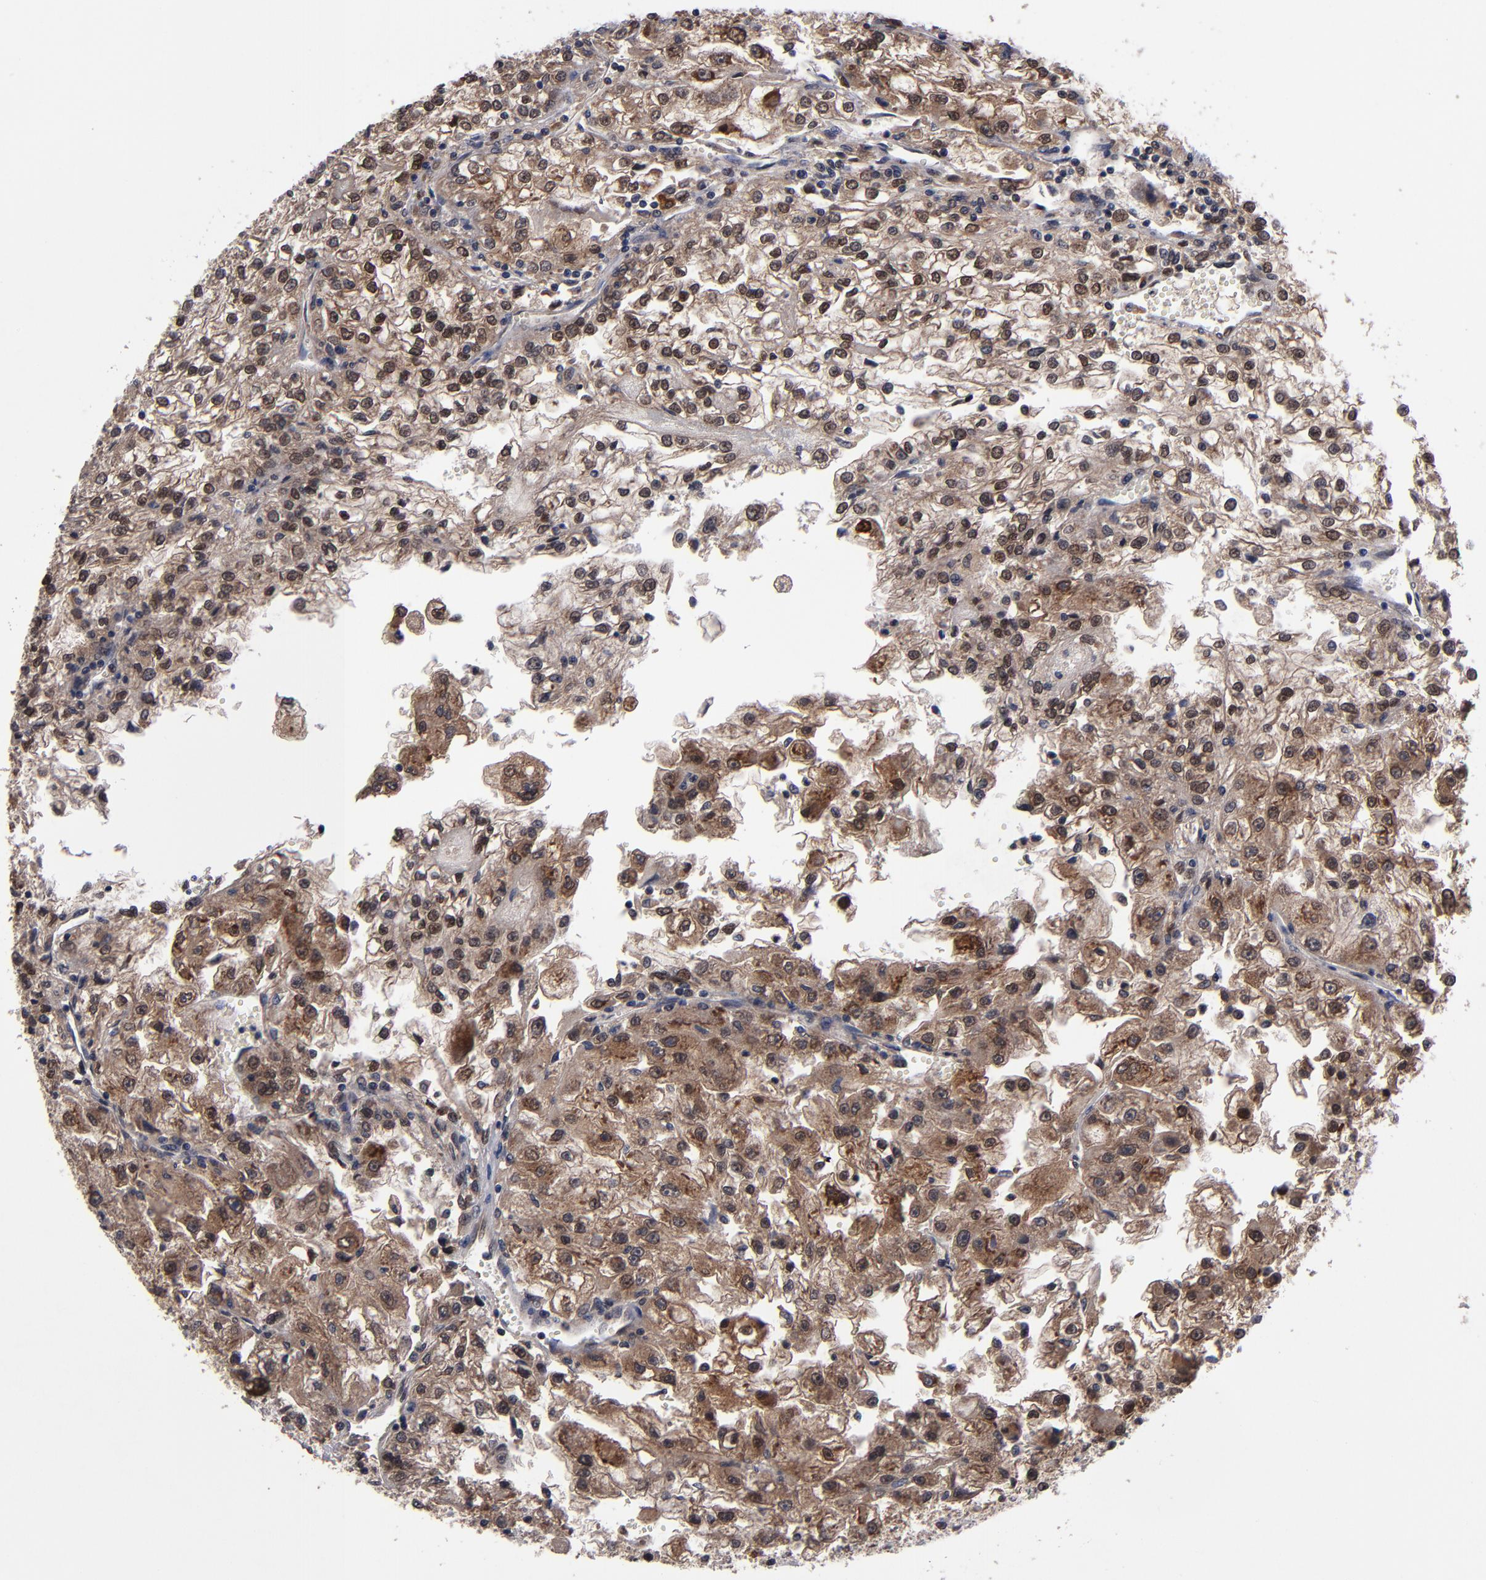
{"staining": {"intensity": "moderate", "quantity": ">75%", "location": "cytoplasmic/membranous,nuclear"}, "tissue": "renal cancer", "cell_type": "Tumor cells", "image_type": "cancer", "snomed": [{"axis": "morphology", "description": "Adenocarcinoma, NOS"}, {"axis": "topography", "description": "Kidney"}], "caption": "This is a histology image of IHC staining of renal adenocarcinoma, which shows moderate expression in the cytoplasmic/membranous and nuclear of tumor cells.", "gene": "ALG13", "patient": {"sex": "female", "age": 83}}